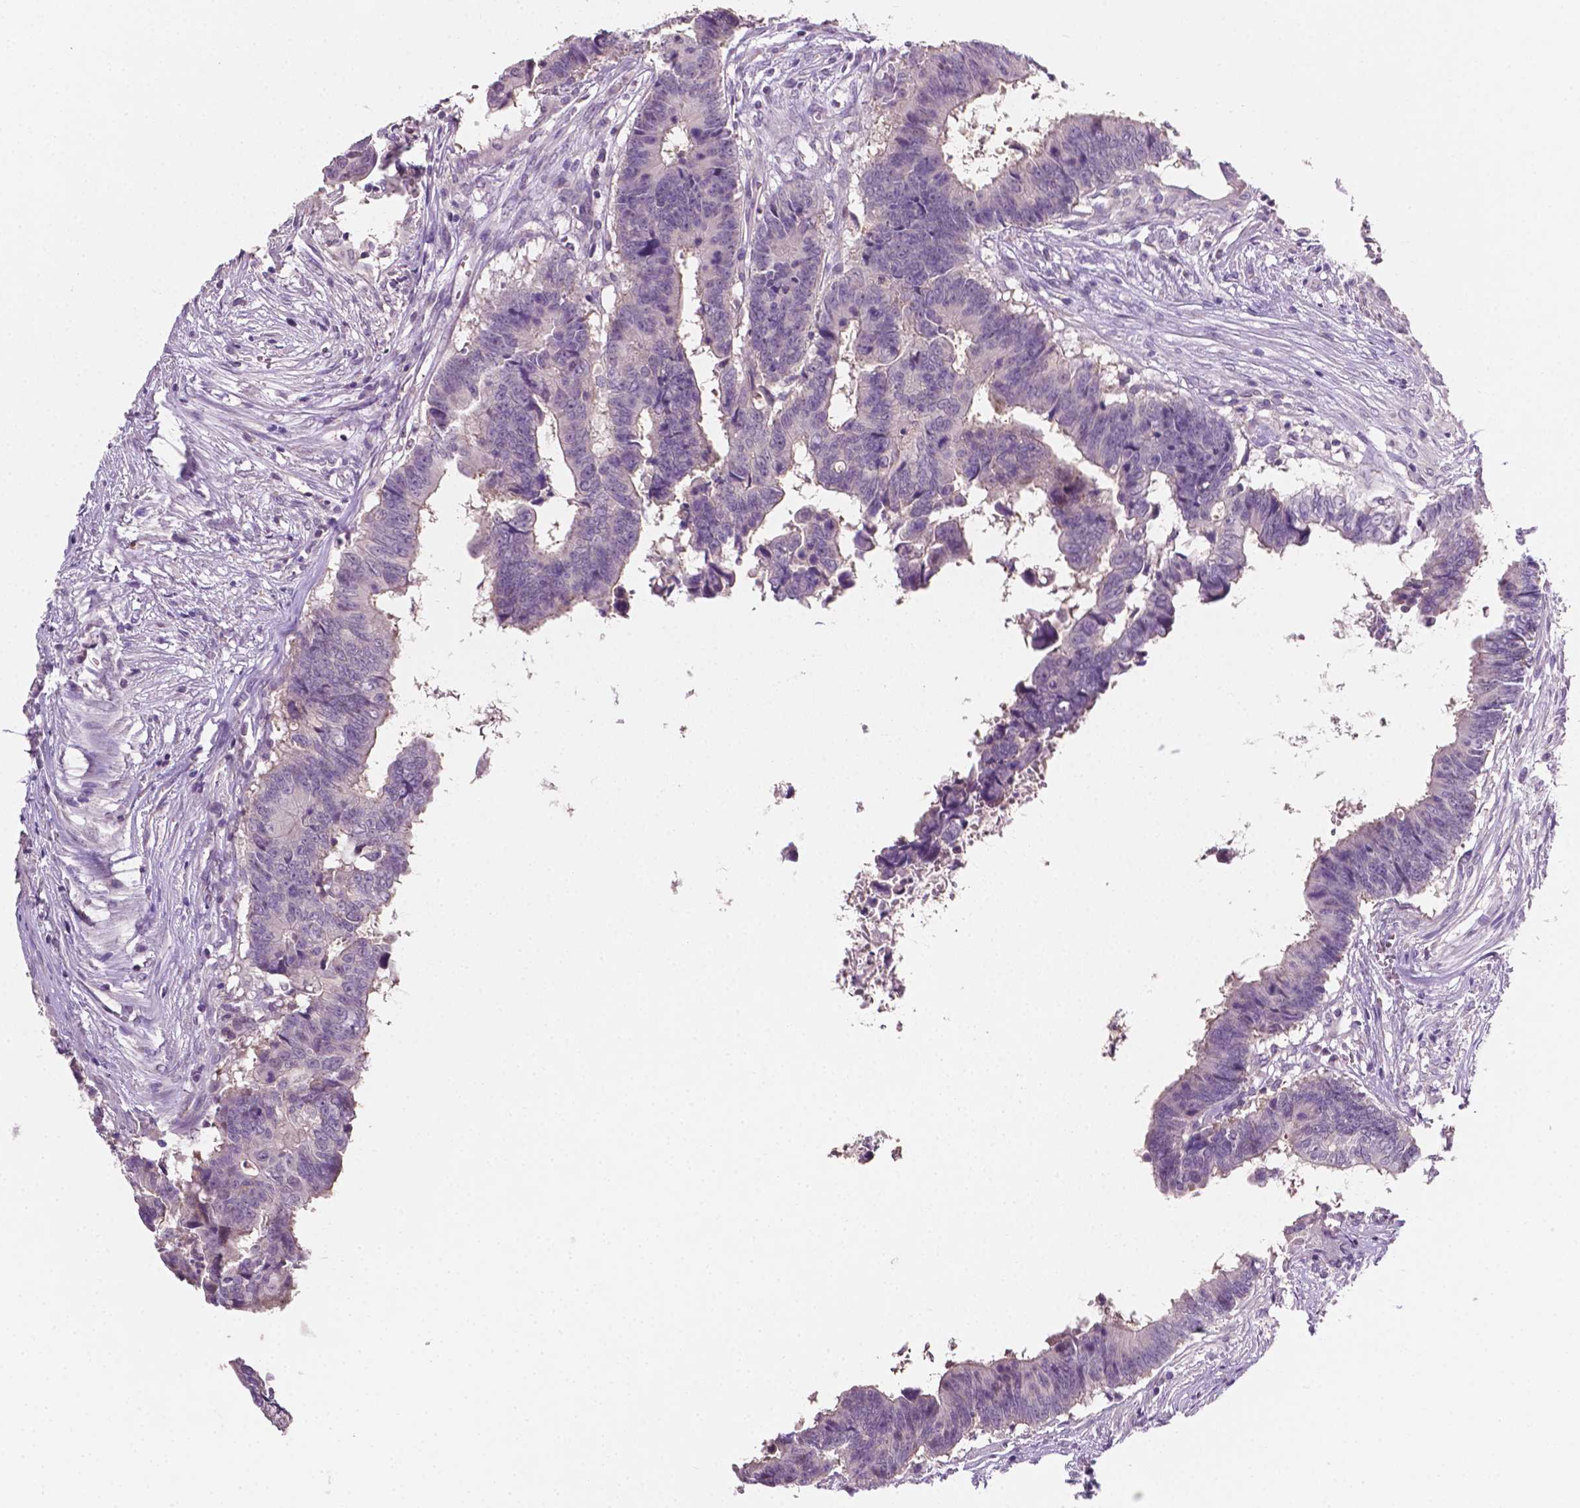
{"staining": {"intensity": "negative", "quantity": "none", "location": "none"}, "tissue": "colorectal cancer", "cell_type": "Tumor cells", "image_type": "cancer", "snomed": [{"axis": "morphology", "description": "Adenocarcinoma, NOS"}, {"axis": "topography", "description": "Colon"}], "caption": "Immunohistochemical staining of human adenocarcinoma (colorectal) exhibits no significant expression in tumor cells.", "gene": "EGFR", "patient": {"sex": "female", "age": 82}}